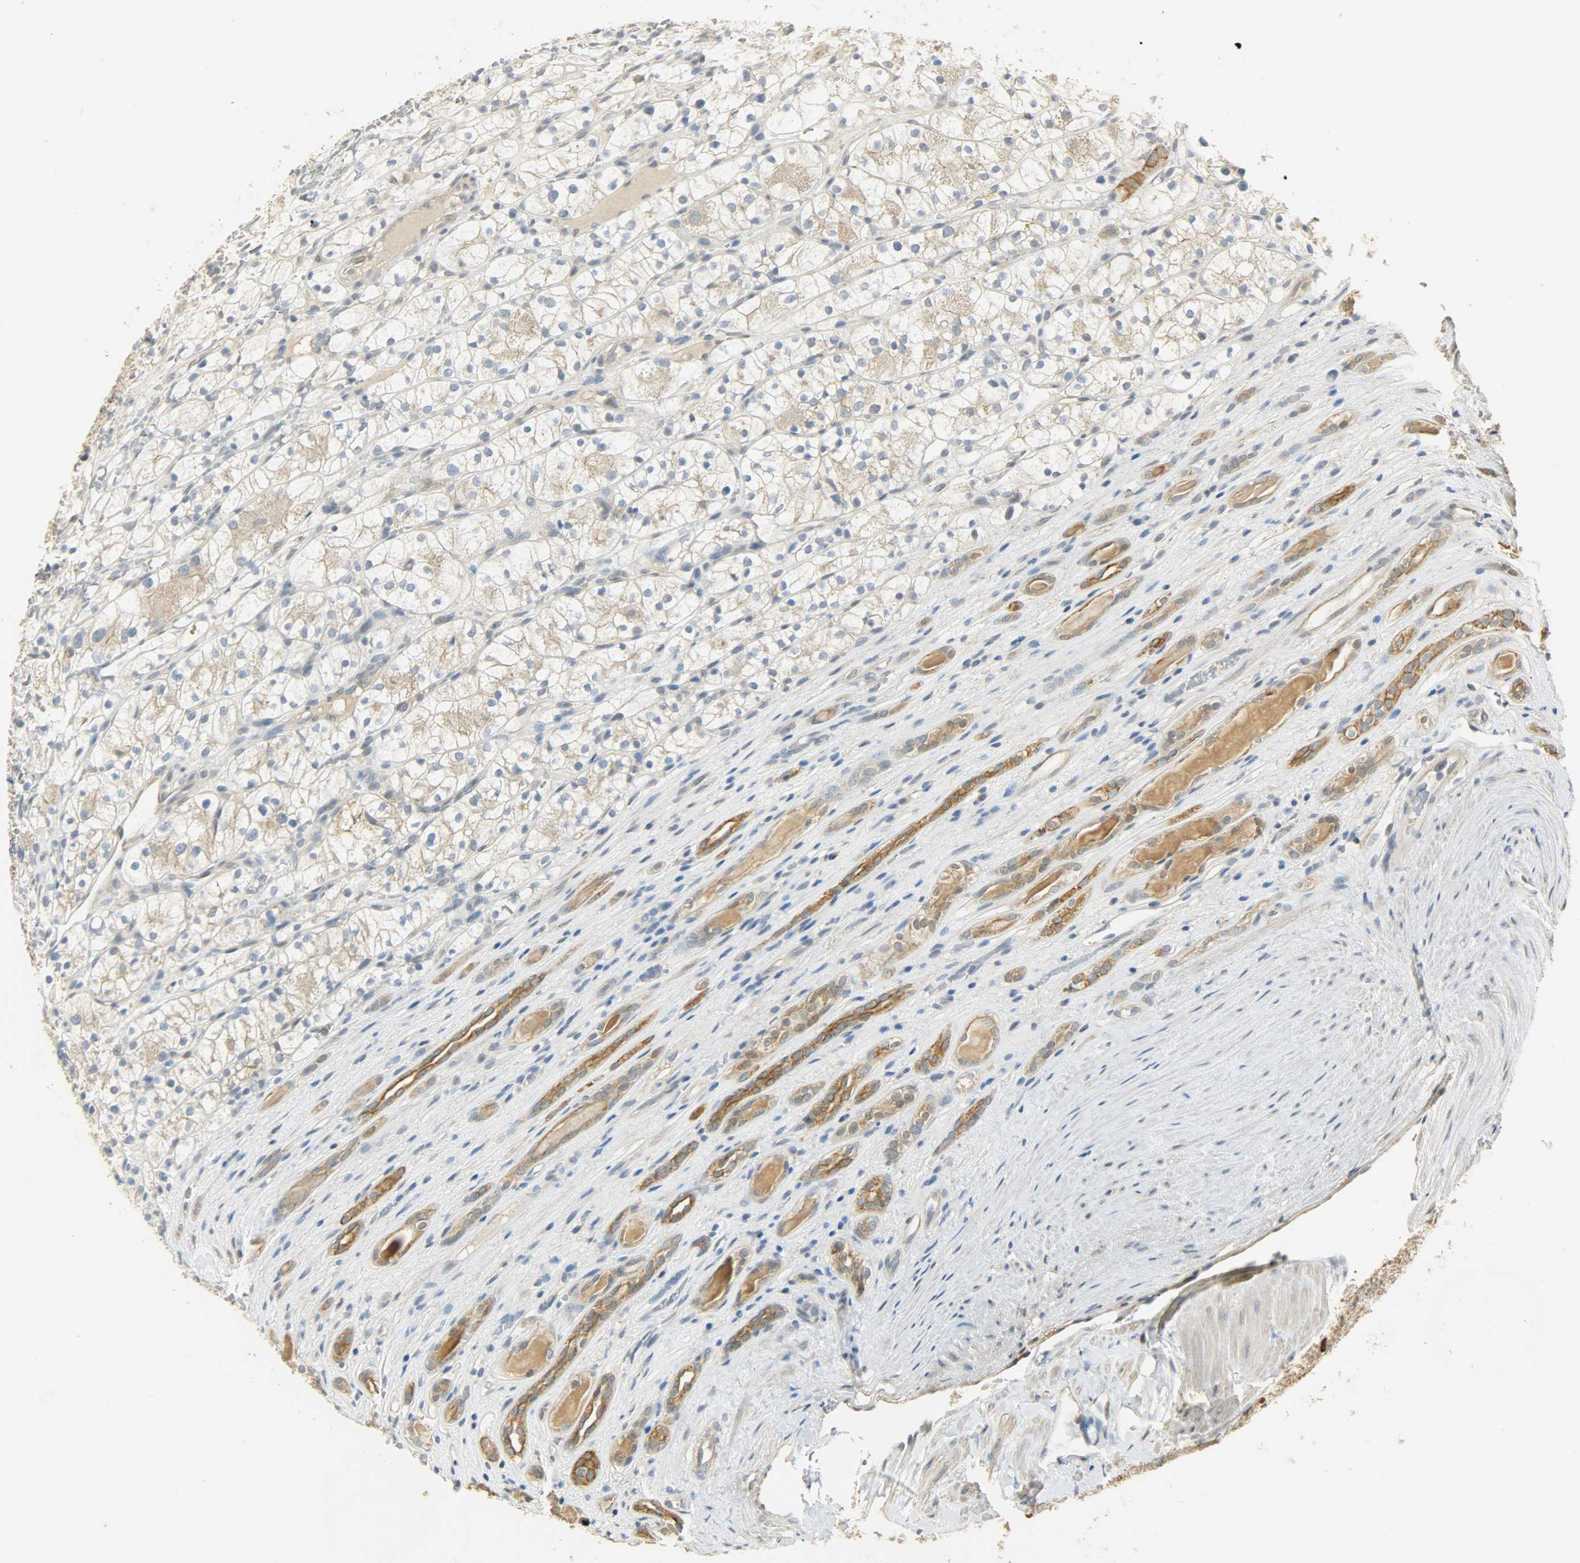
{"staining": {"intensity": "weak", "quantity": "25%-75%", "location": "cytoplasmic/membranous"}, "tissue": "renal cancer", "cell_type": "Tumor cells", "image_type": "cancer", "snomed": [{"axis": "morphology", "description": "Adenocarcinoma, NOS"}, {"axis": "topography", "description": "Kidney"}], "caption": "IHC histopathology image of adenocarcinoma (renal) stained for a protein (brown), which shows low levels of weak cytoplasmic/membranous positivity in about 25%-75% of tumor cells.", "gene": "USP13", "patient": {"sex": "female", "age": 60}}